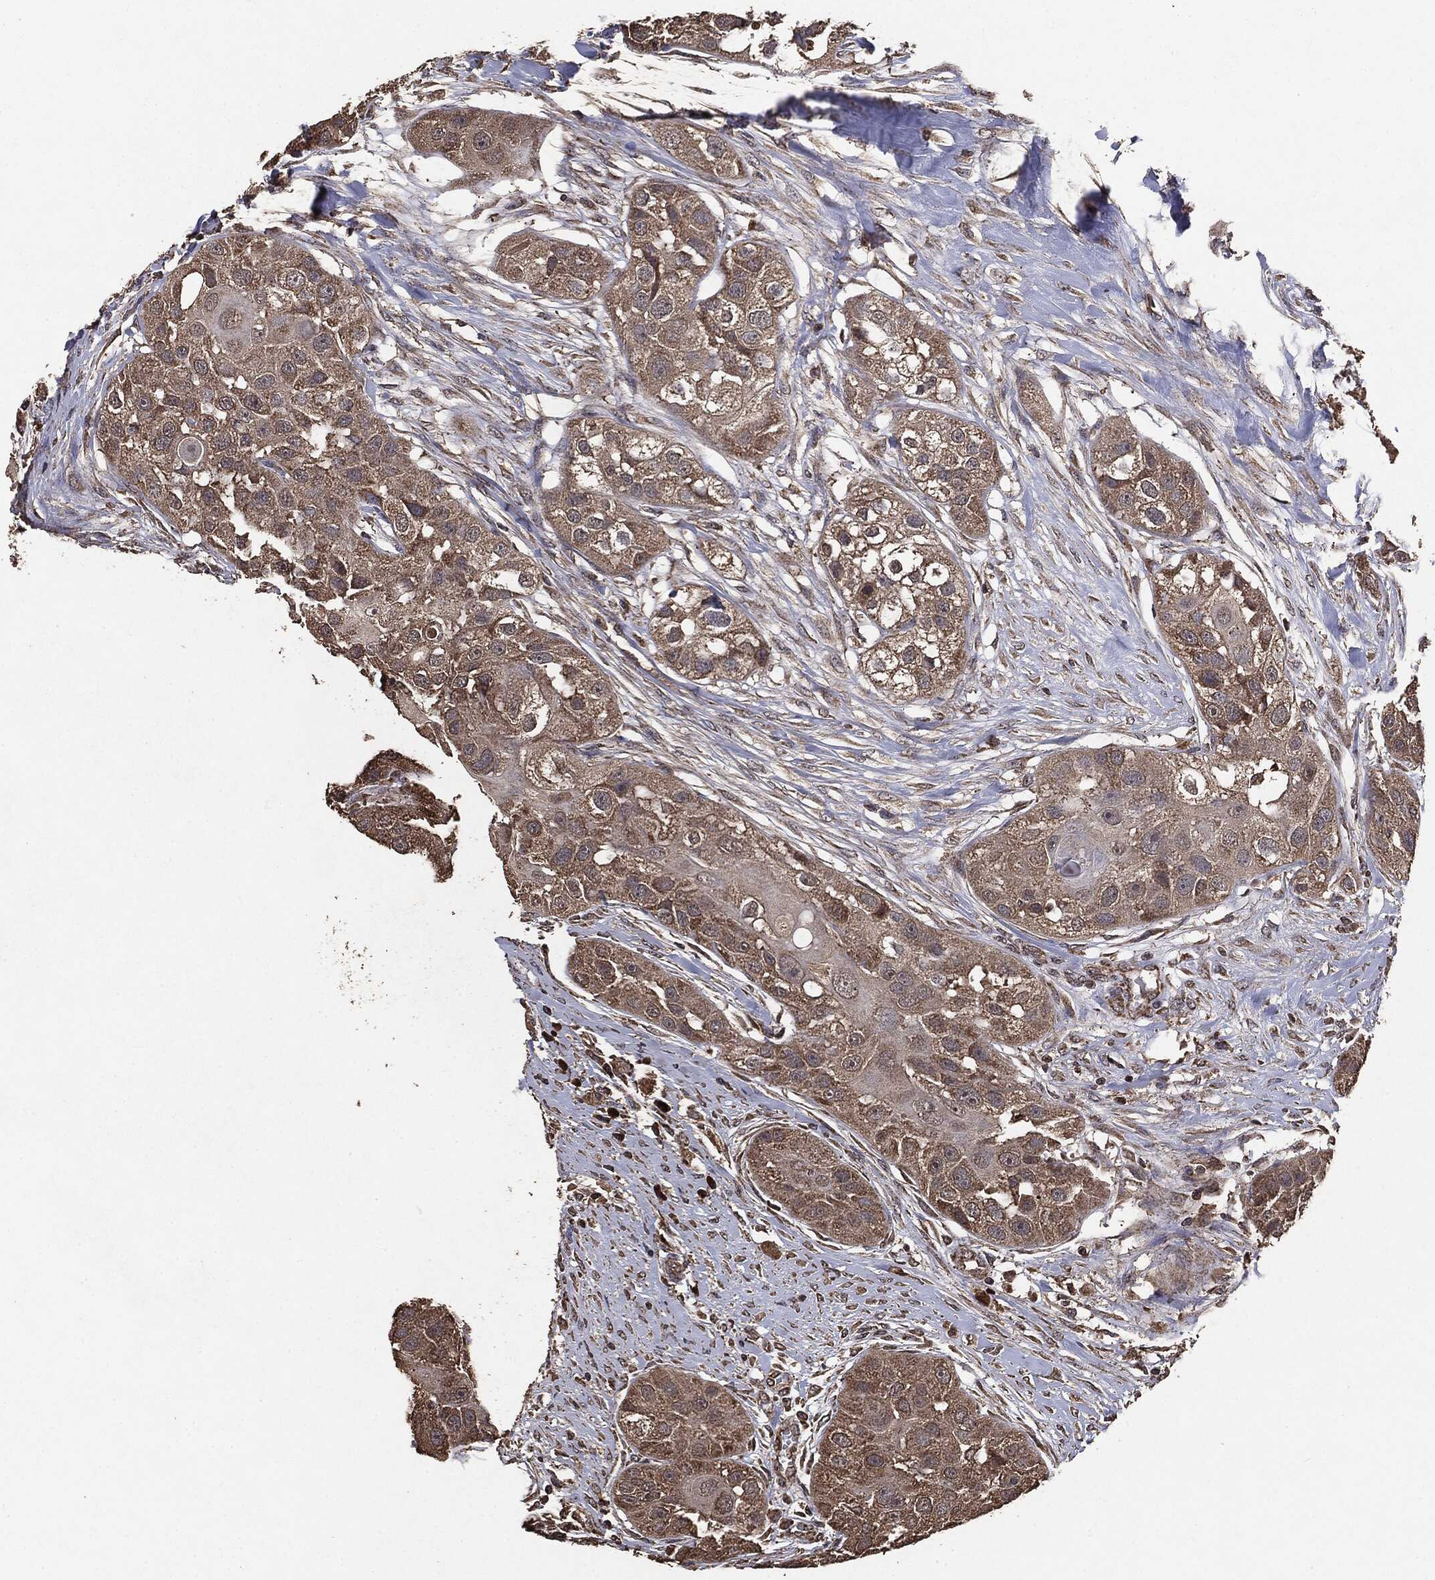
{"staining": {"intensity": "moderate", "quantity": ">75%", "location": "cytoplasmic/membranous"}, "tissue": "head and neck cancer", "cell_type": "Tumor cells", "image_type": "cancer", "snomed": [{"axis": "morphology", "description": "Normal tissue, NOS"}, {"axis": "morphology", "description": "Squamous cell carcinoma, NOS"}, {"axis": "topography", "description": "Skeletal muscle"}, {"axis": "topography", "description": "Head-Neck"}], "caption": "A photomicrograph of head and neck cancer (squamous cell carcinoma) stained for a protein exhibits moderate cytoplasmic/membranous brown staining in tumor cells. The staining was performed using DAB (3,3'-diaminobenzidine), with brown indicating positive protein expression. Nuclei are stained blue with hematoxylin.", "gene": "MTOR", "patient": {"sex": "male", "age": 51}}